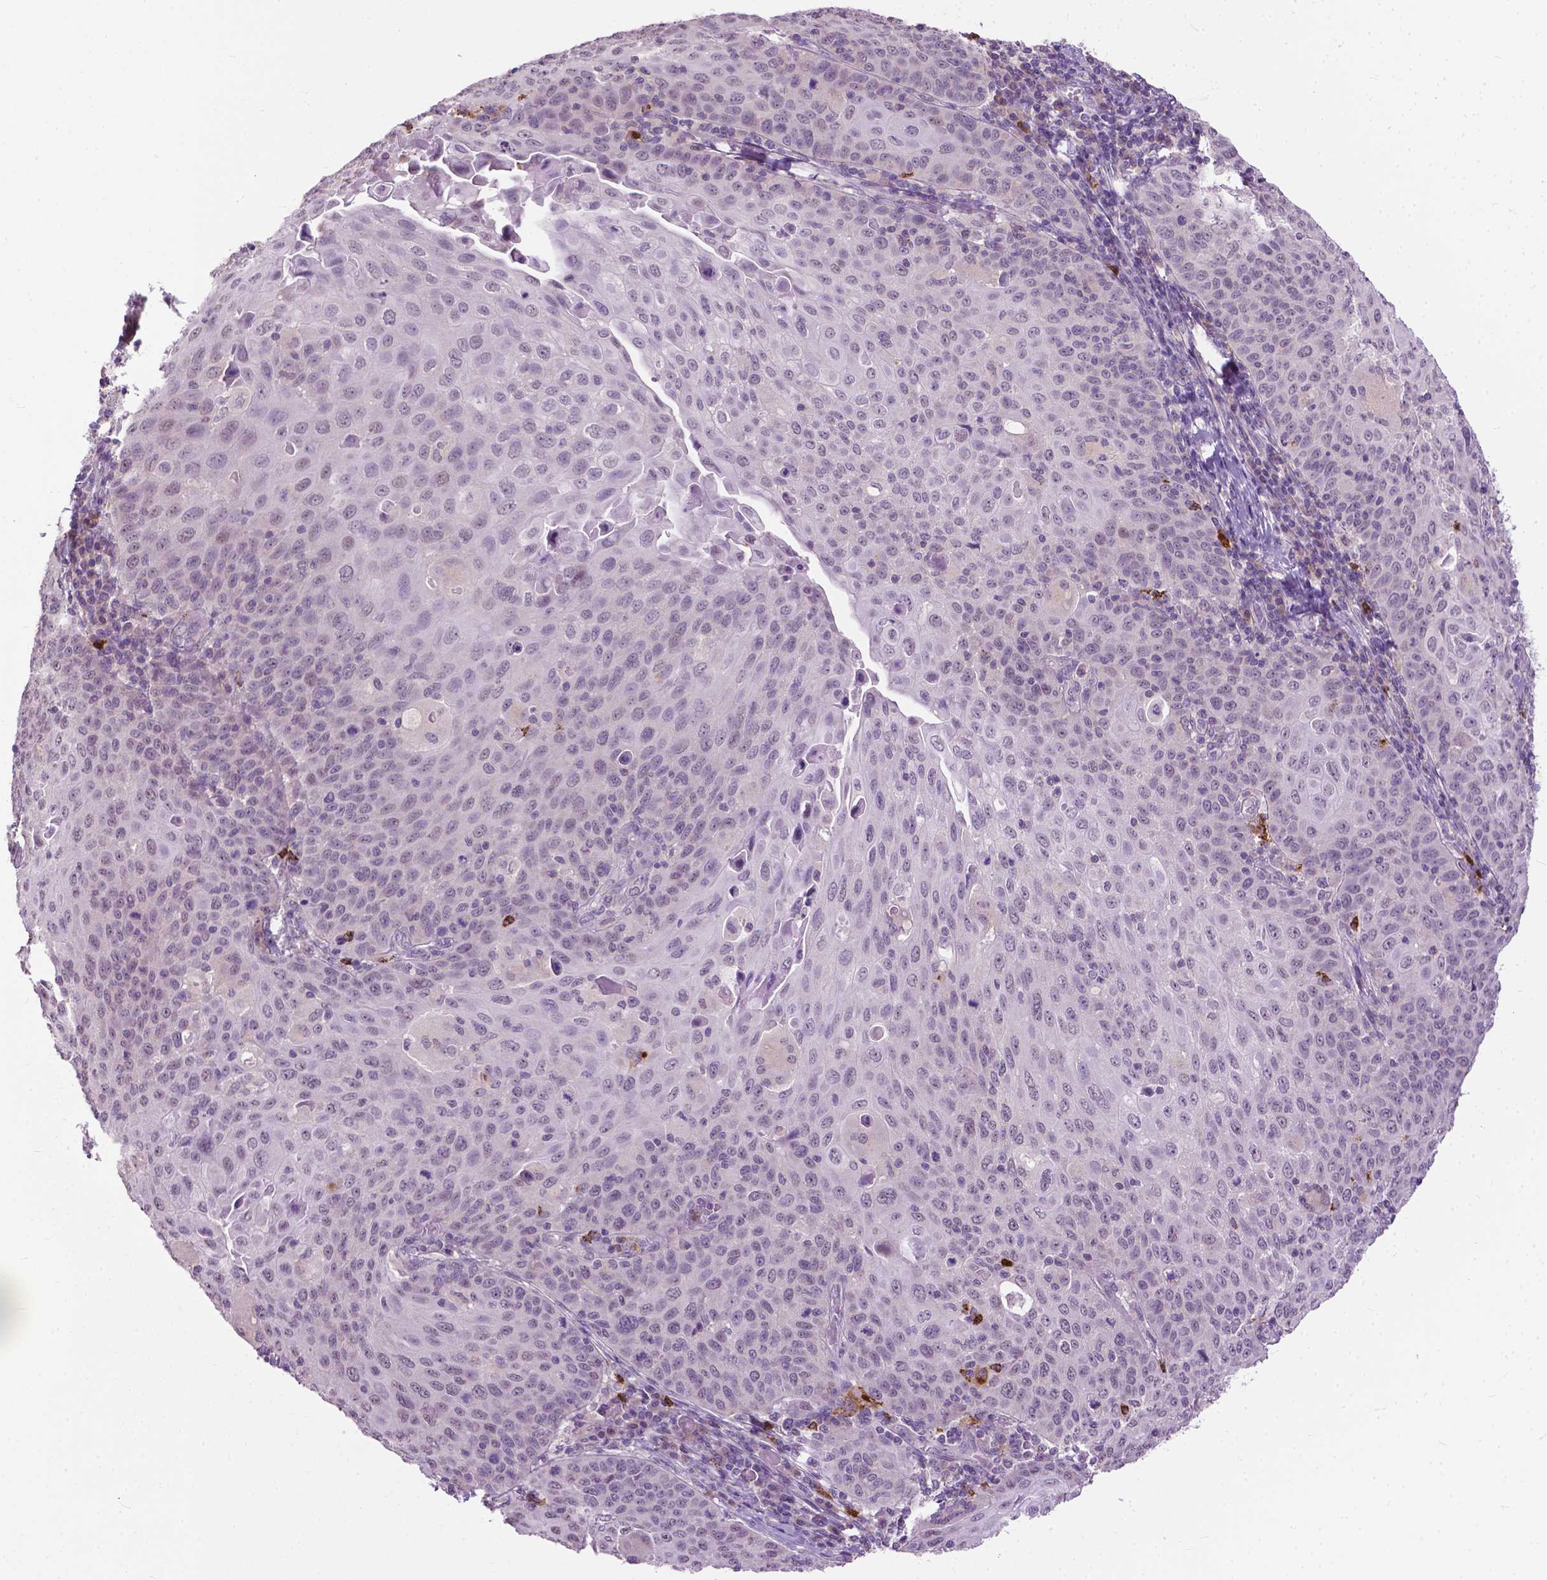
{"staining": {"intensity": "negative", "quantity": "none", "location": "none"}, "tissue": "cervical cancer", "cell_type": "Tumor cells", "image_type": "cancer", "snomed": [{"axis": "morphology", "description": "Squamous cell carcinoma, NOS"}, {"axis": "topography", "description": "Cervix"}], "caption": "This is a image of IHC staining of cervical cancer (squamous cell carcinoma), which shows no expression in tumor cells.", "gene": "TTC9B", "patient": {"sex": "female", "age": 65}}